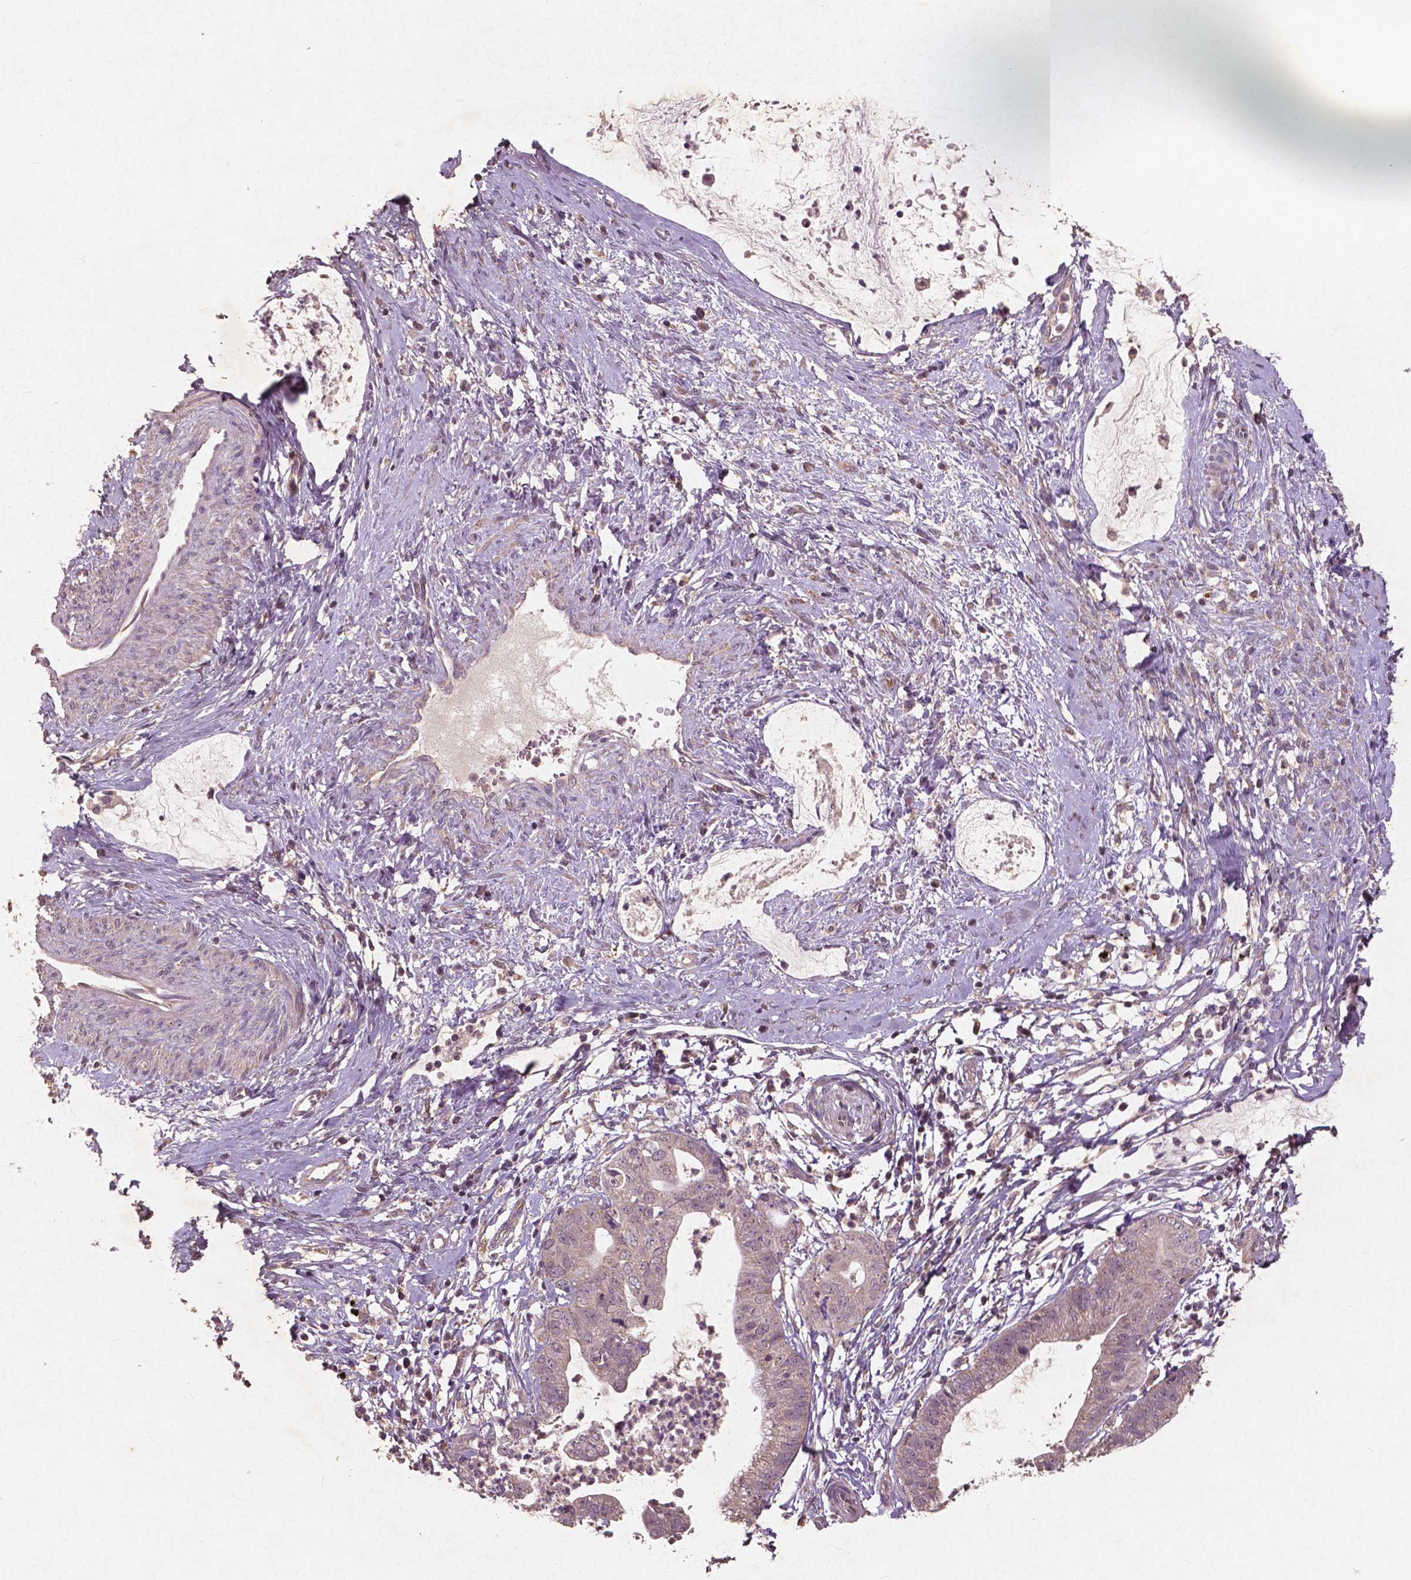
{"staining": {"intensity": "weak", "quantity": ">75%", "location": "cytoplasmic/membranous"}, "tissue": "cervical cancer", "cell_type": "Tumor cells", "image_type": "cancer", "snomed": [{"axis": "morphology", "description": "Normal tissue, NOS"}, {"axis": "morphology", "description": "Adenocarcinoma, NOS"}, {"axis": "topography", "description": "Cervix"}], "caption": "Immunohistochemical staining of adenocarcinoma (cervical) shows low levels of weak cytoplasmic/membranous protein positivity in approximately >75% of tumor cells.", "gene": "ST6GALNAC5", "patient": {"sex": "female", "age": 38}}